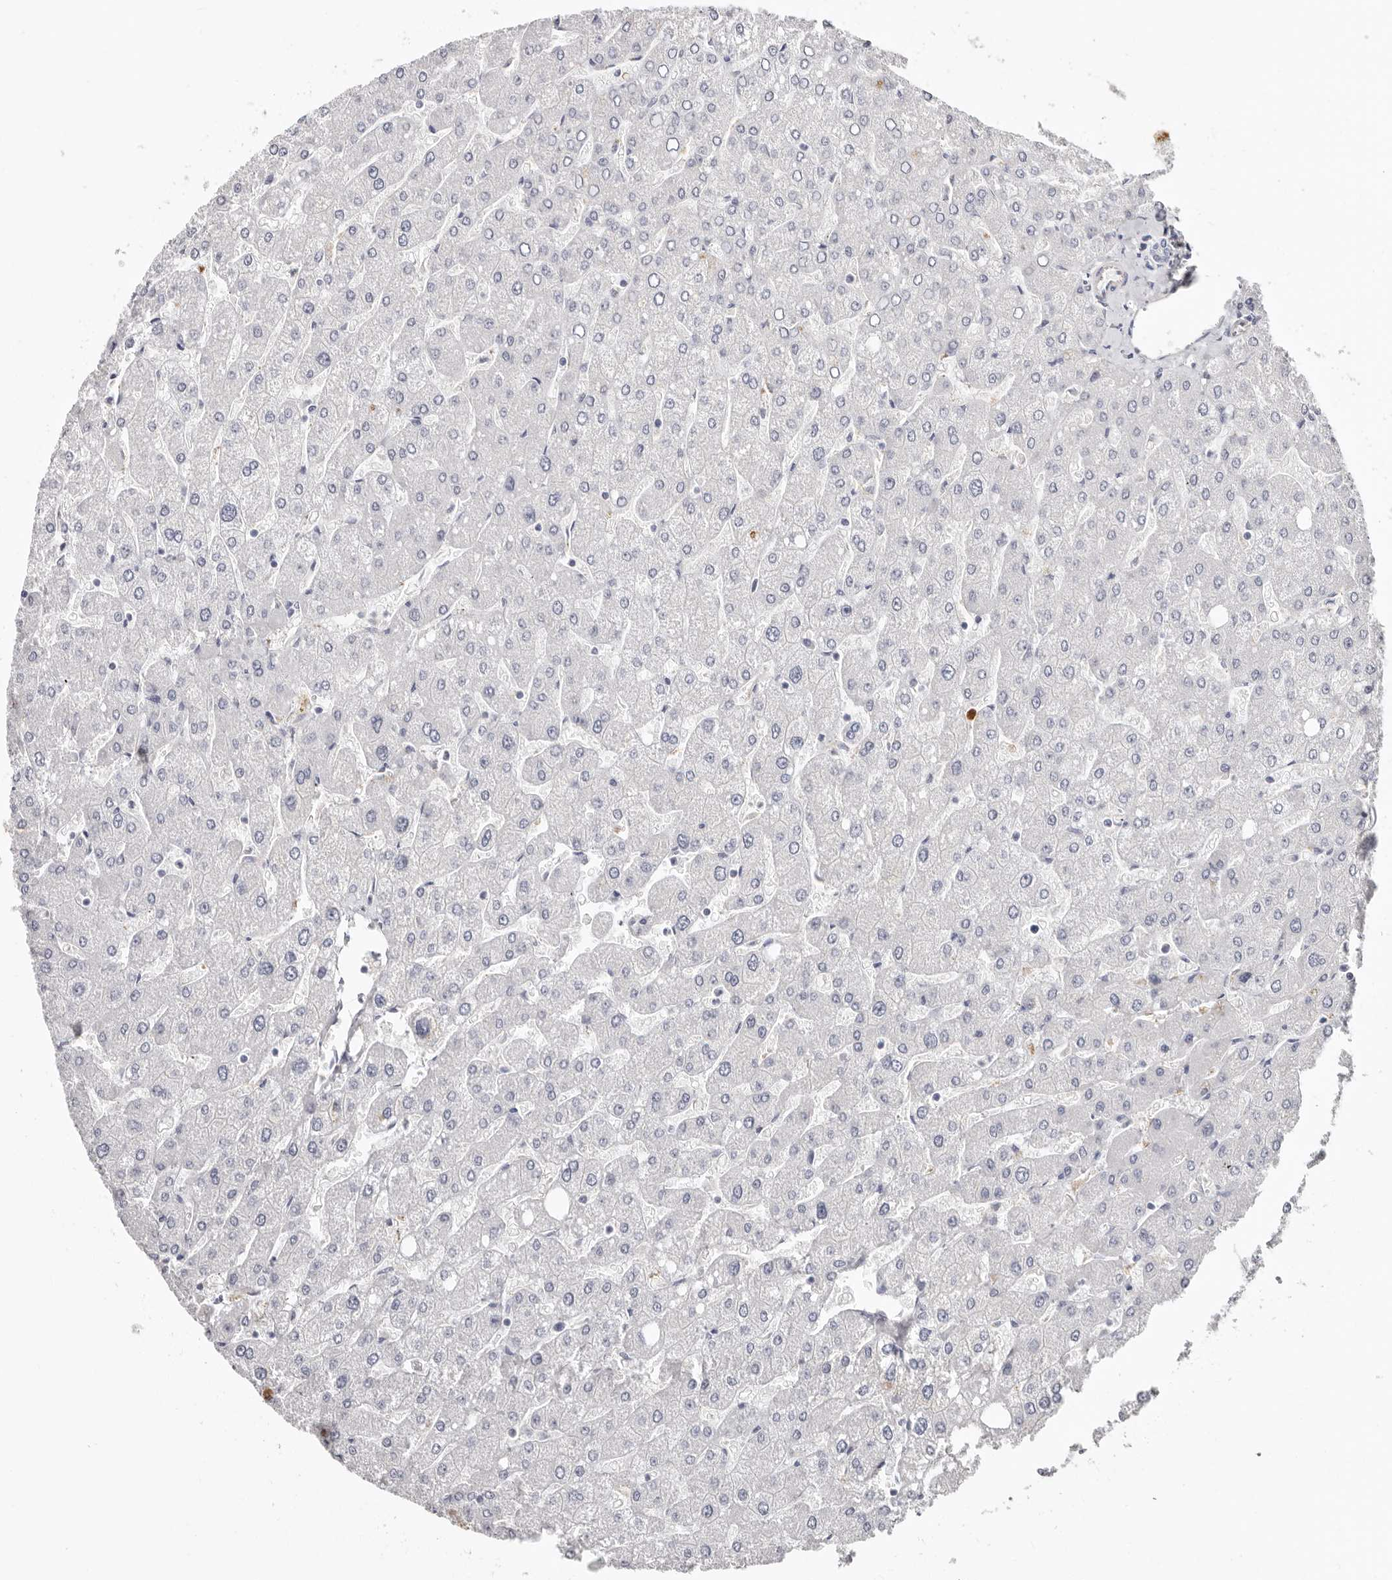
{"staining": {"intensity": "negative", "quantity": "none", "location": "none"}, "tissue": "liver", "cell_type": "Cholangiocytes", "image_type": "normal", "snomed": [{"axis": "morphology", "description": "Normal tissue, NOS"}, {"axis": "topography", "description": "Liver"}], "caption": "High magnification brightfield microscopy of normal liver stained with DAB (3,3'-diaminobenzidine) (brown) and counterstained with hematoxylin (blue): cholangiocytes show no significant staining. (DAB (3,3'-diaminobenzidine) immunohistochemistry, high magnification).", "gene": "PKDCC", "patient": {"sex": "male", "age": 55}}